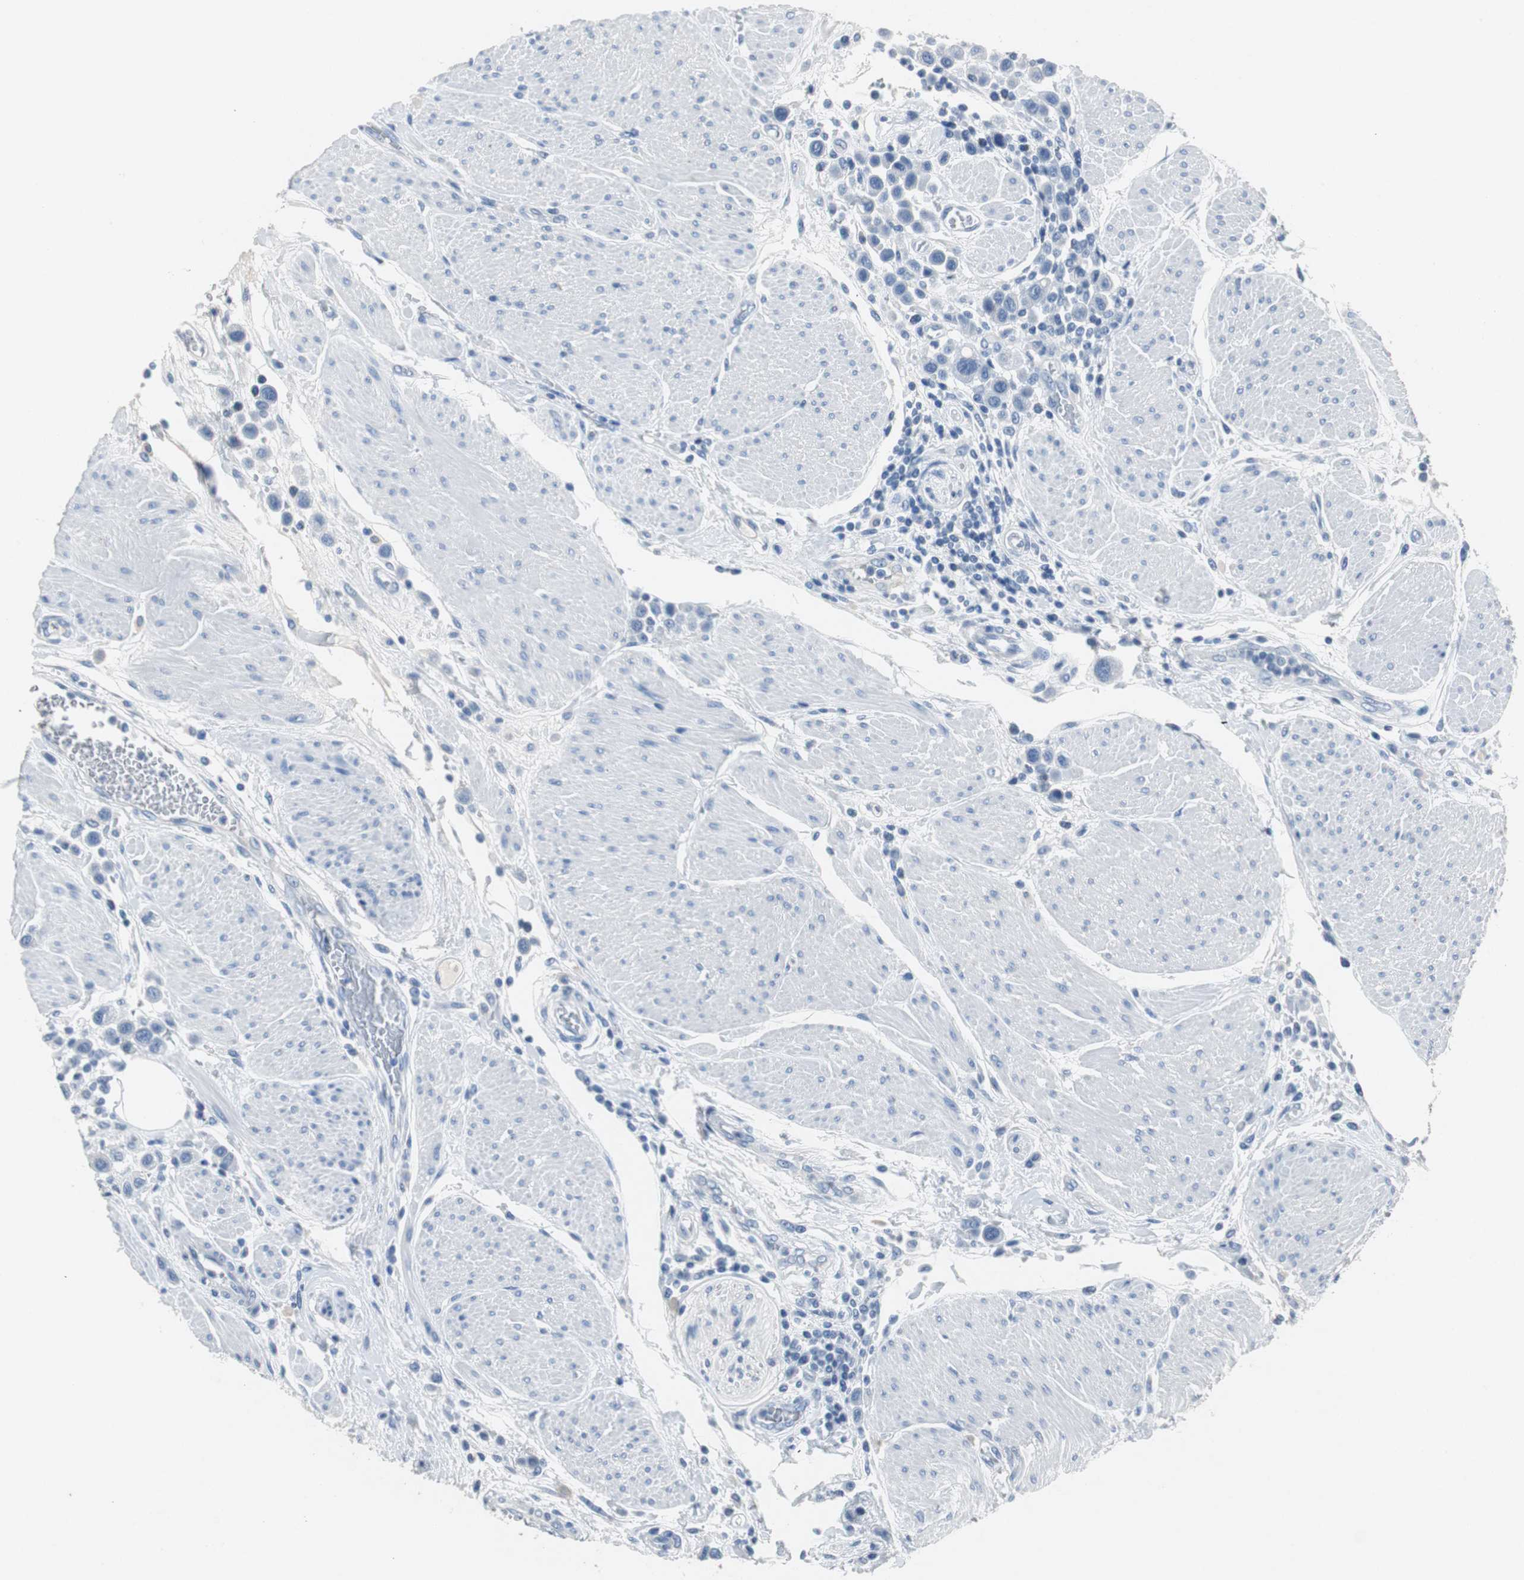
{"staining": {"intensity": "negative", "quantity": "none", "location": "none"}, "tissue": "urothelial cancer", "cell_type": "Tumor cells", "image_type": "cancer", "snomed": [{"axis": "morphology", "description": "Urothelial carcinoma, High grade"}, {"axis": "topography", "description": "Urinary bladder"}], "caption": "There is no significant staining in tumor cells of urothelial cancer.", "gene": "LRP2", "patient": {"sex": "male", "age": 50}}